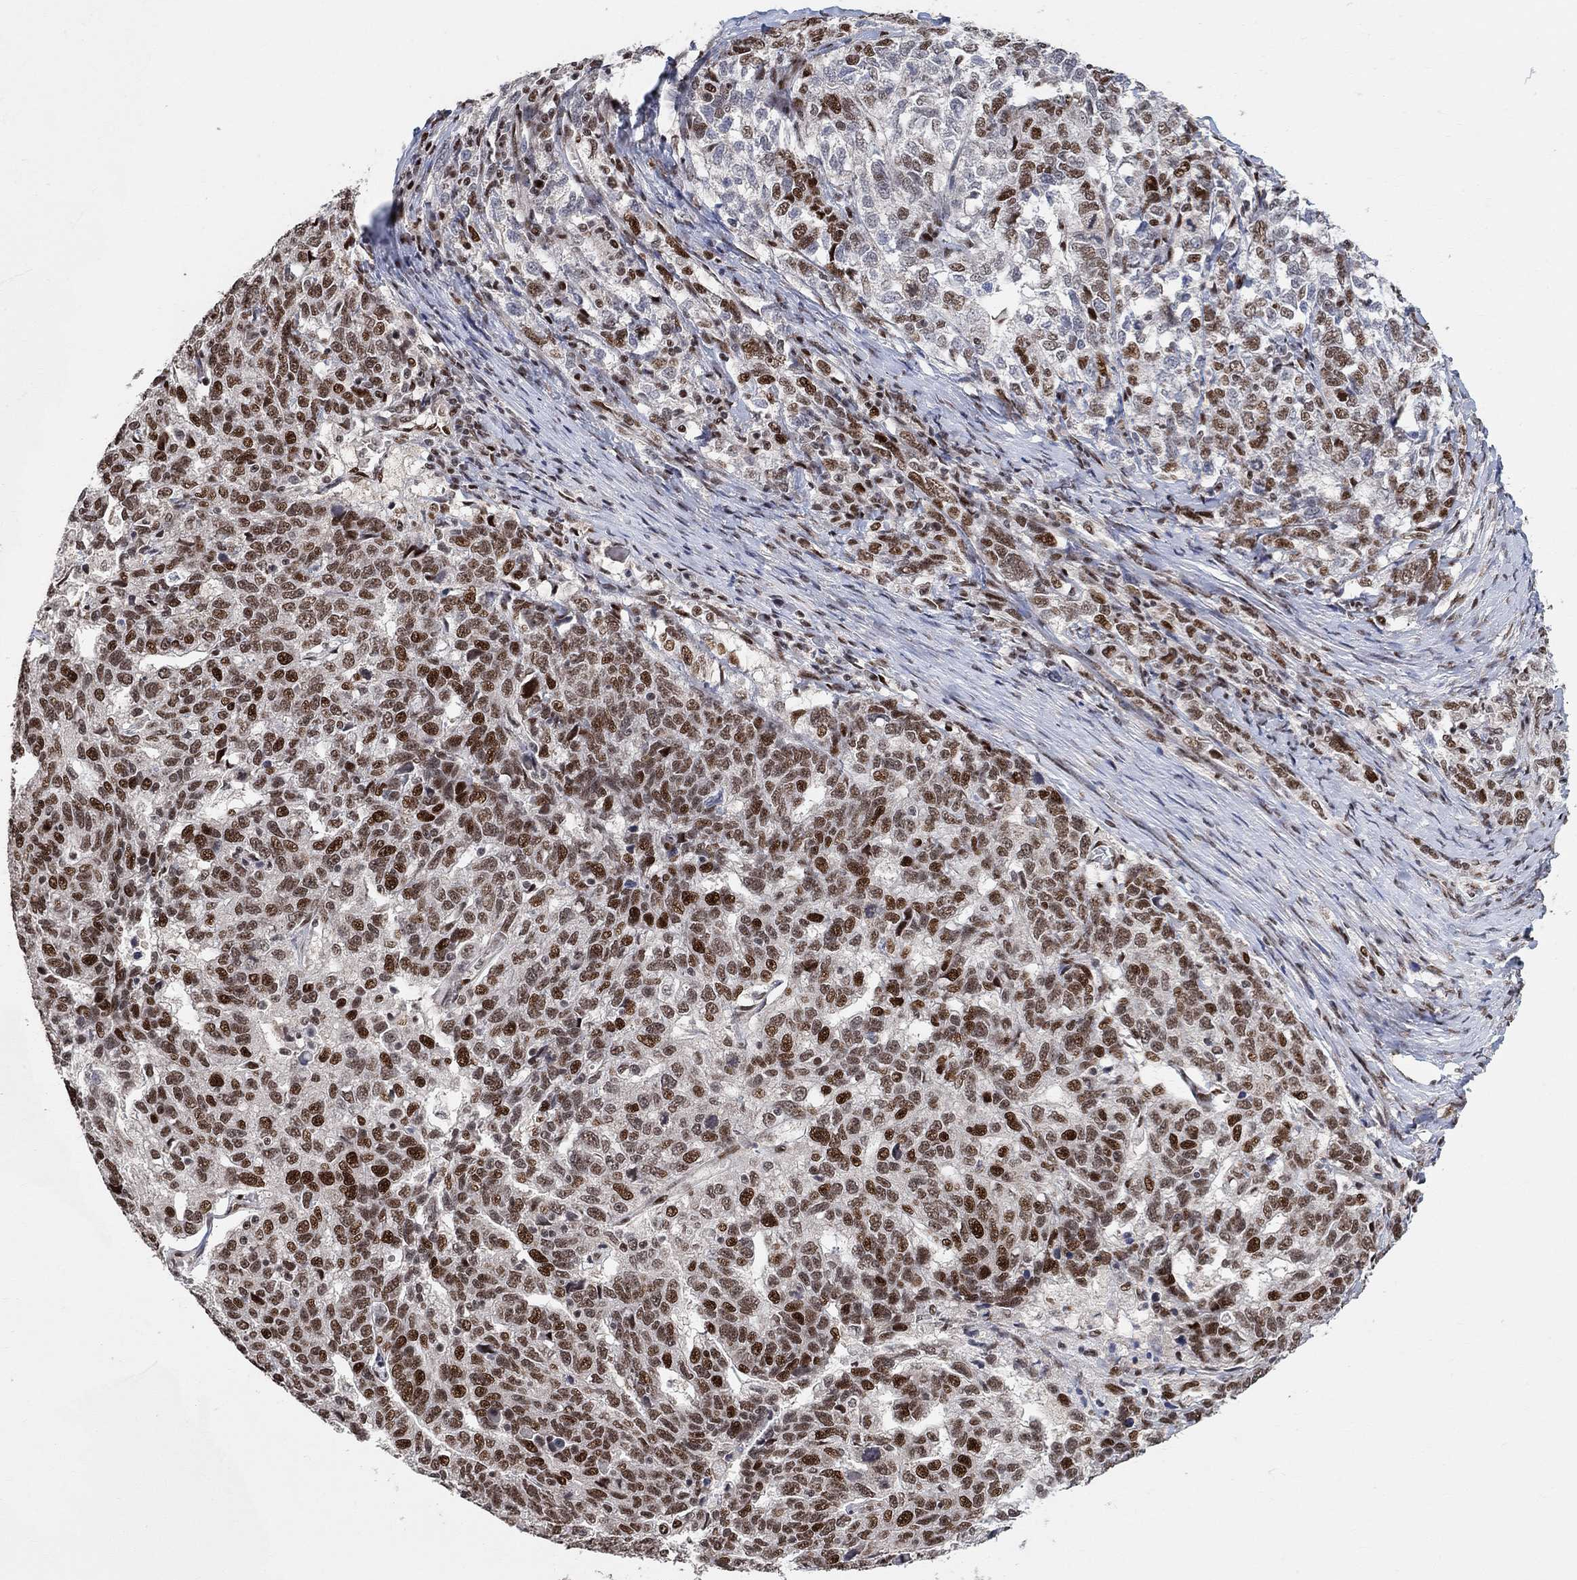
{"staining": {"intensity": "strong", "quantity": "25%-75%", "location": "nuclear"}, "tissue": "ovarian cancer", "cell_type": "Tumor cells", "image_type": "cancer", "snomed": [{"axis": "morphology", "description": "Cystadenocarcinoma, serous, NOS"}, {"axis": "topography", "description": "Ovary"}], "caption": "Ovarian cancer stained with a protein marker shows strong staining in tumor cells.", "gene": "E4F1", "patient": {"sex": "female", "age": 71}}